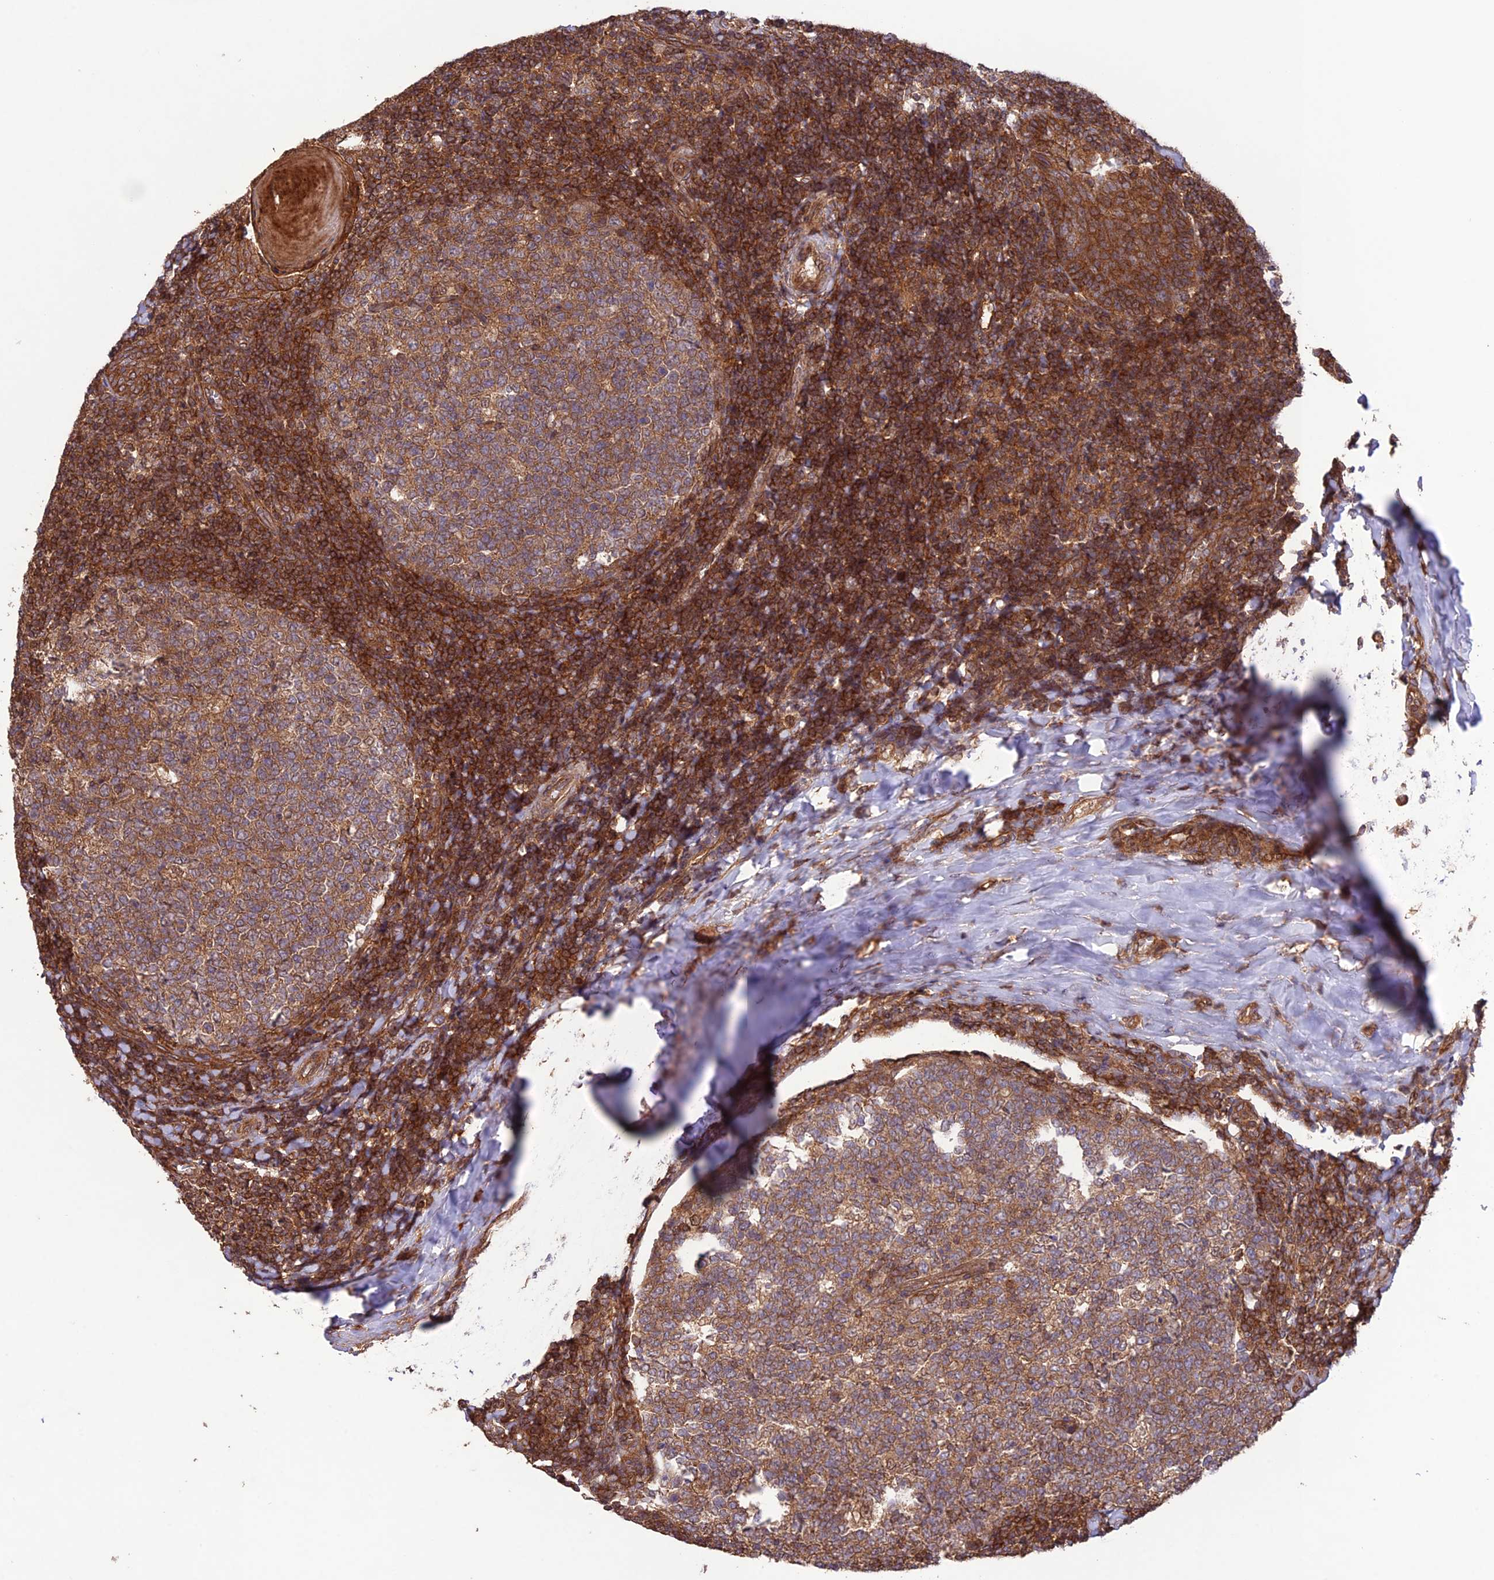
{"staining": {"intensity": "moderate", "quantity": ">75%", "location": "cytoplasmic/membranous"}, "tissue": "tonsil", "cell_type": "Germinal center cells", "image_type": "normal", "snomed": [{"axis": "morphology", "description": "Normal tissue, NOS"}, {"axis": "topography", "description": "Tonsil"}], "caption": "Tonsil stained with immunohistochemistry (IHC) exhibits moderate cytoplasmic/membranous staining in about >75% of germinal center cells. The protein is shown in brown color, while the nuclei are stained blue.", "gene": "FCHSD1", "patient": {"sex": "female", "age": 19}}